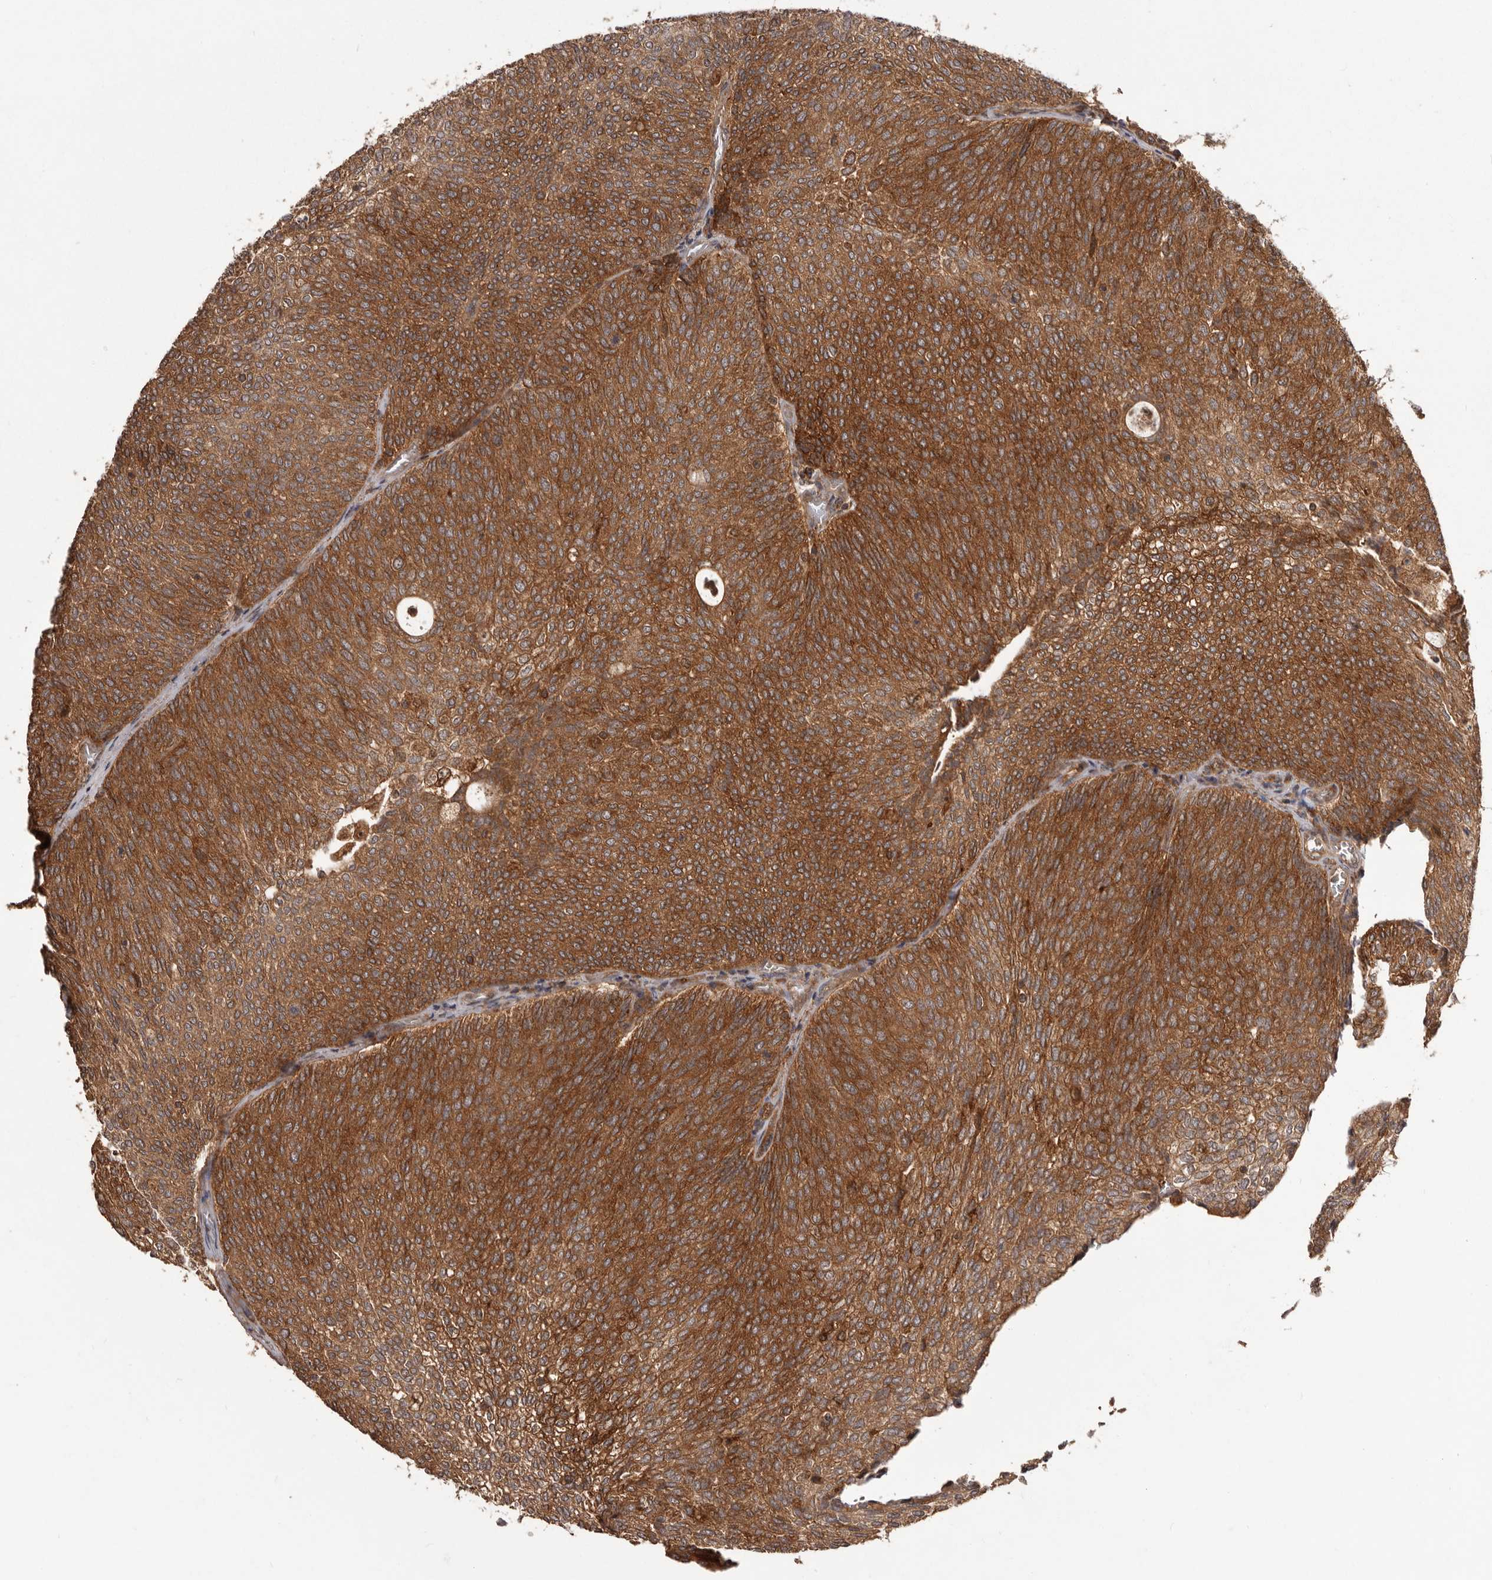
{"staining": {"intensity": "strong", "quantity": ">75%", "location": "cytoplasmic/membranous"}, "tissue": "urothelial cancer", "cell_type": "Tumor cells", "image_type": "cancer", "snomed": [{"axis": "morphology", "description": "Urothelial carcinoma, Low grade"}, {"axis": "topography", "description": "Urinary bladder"}], "caption": "A brown stain highlights strong cytoplasmic/membranous staining of a protein in urothelial cancer tumor cells. The staining was performed using DAB to visualize the protein expression in brown, while the nuclei were stained in blue with hematoxylin (Magnification: 20x).", "gene": "SLC22A3", "patient": {"sex": "female", "age": 79}}